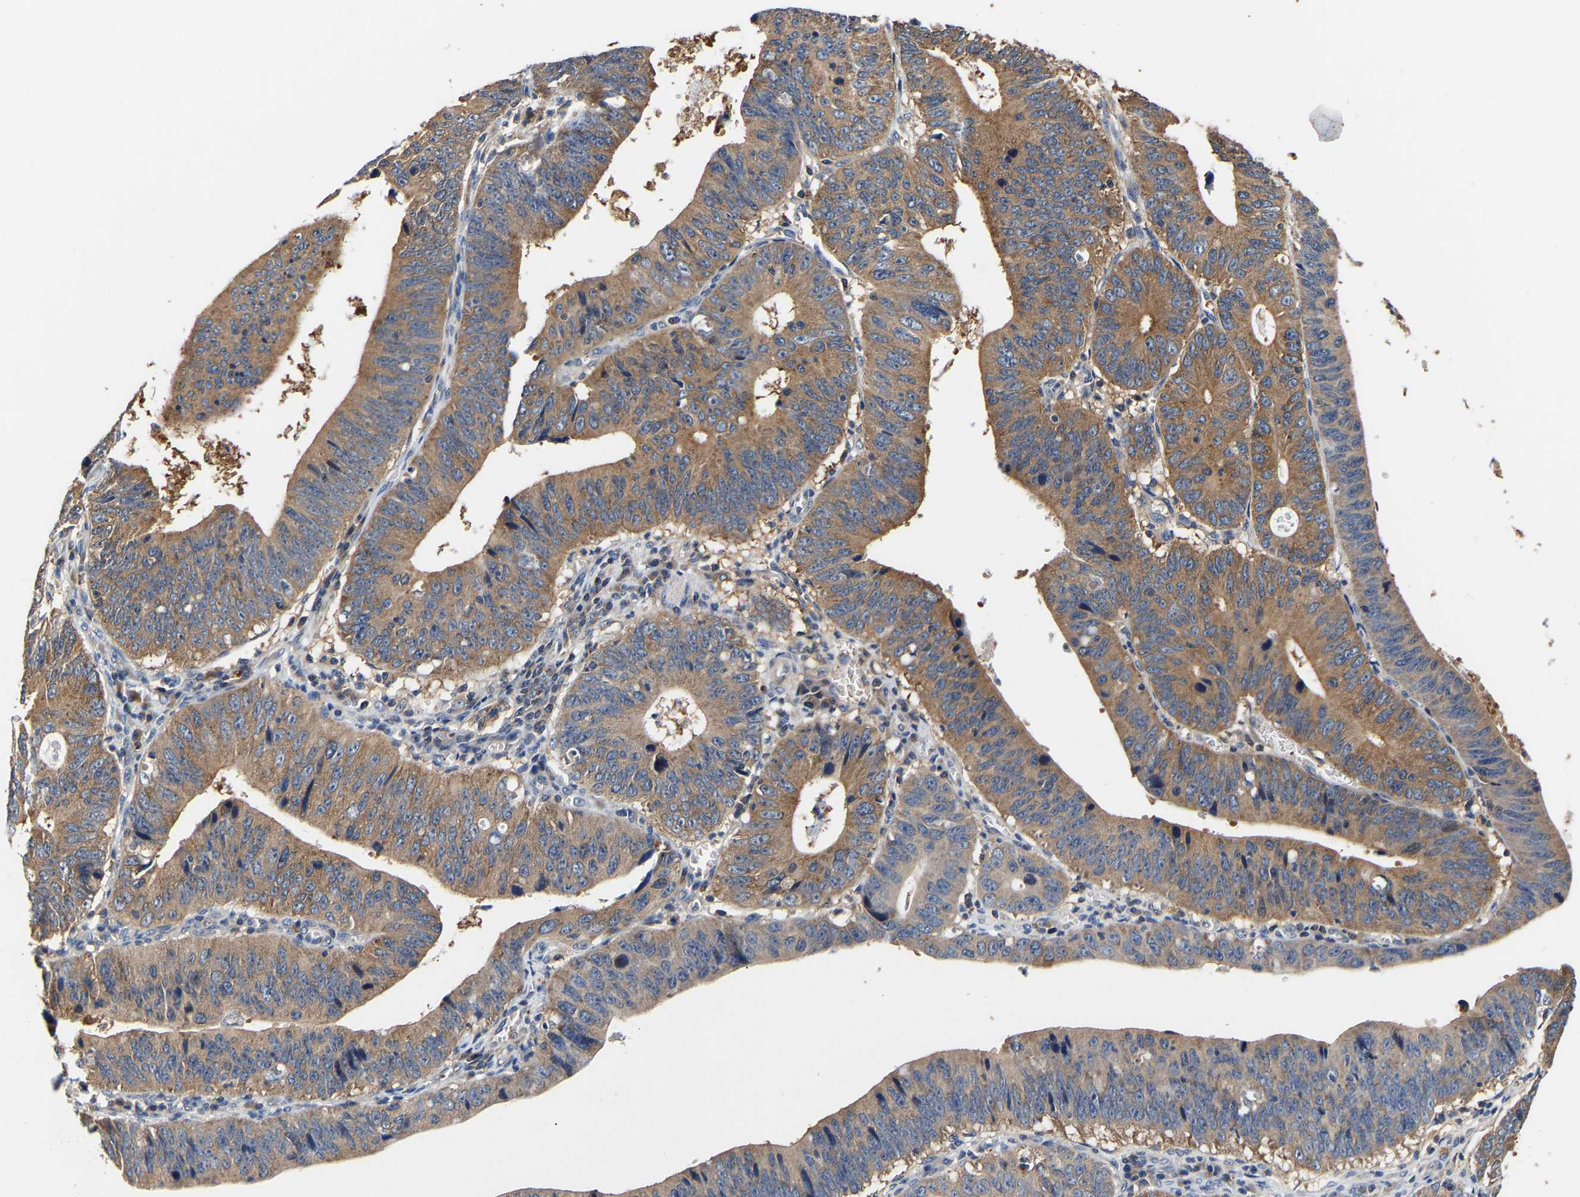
{"staining": {"intensity": "moderate", "quantity": ">75%", "location": "cytoplasmic/membranous"}, "tissue": "stomach cancer", "cell_type": "Tumor cells", "image_type": "cancer", "snomed": [{"axis": "morphology", "description": "Adenocarcinoma, NOS"}, {"axis": "topography", "description": "Stomach"}], "caption": "Immunohistochemical staining of human stomach adenocarcinoma reveals moderate cytoplasmic/membranous protein positivity in approximately >75% of tumor cells.", "gene": "LRBA", "patient": {"sex": "male", "age": 59}}